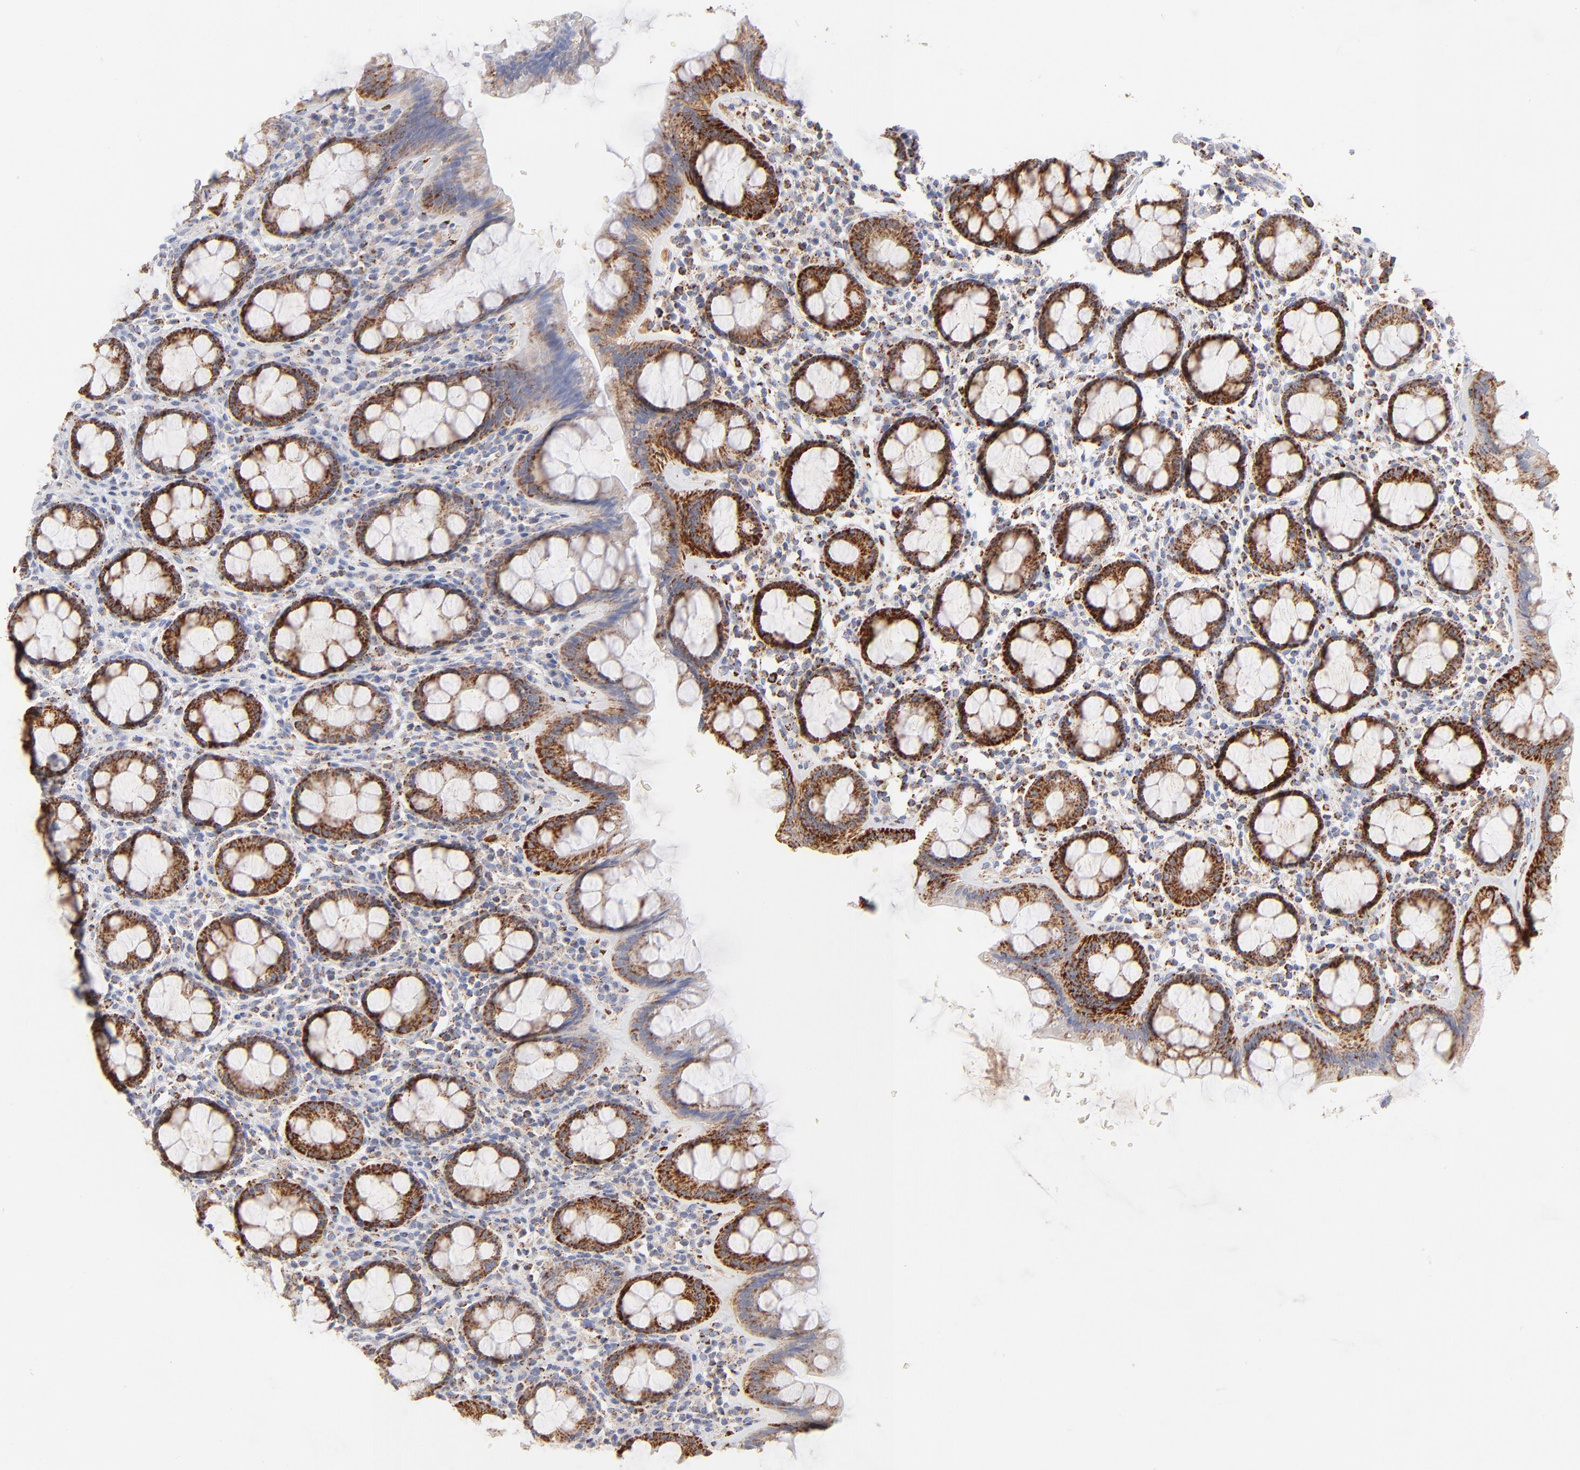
{"staining": {"intensity": "moderate", "quantity": ">75%", "location": "cytoplasmic/membranous"}, "tissue": "rectum", "cell_type": "Glandular cells", "image_type": "normal", "snomed": [{"axis": "morphology", "description": "Normal tissue, NOS"}, {"axis": "topography", "description": "Rectum"}], "caption": "High-power microscopy captured an IHC micrograph of unremarkable rectum, revealing moderate cytoplasmic/membranous staining in approximately >75% of glandular cells.", "gene": "DLAT", "patient": {"sex": "male", "age": 92}}